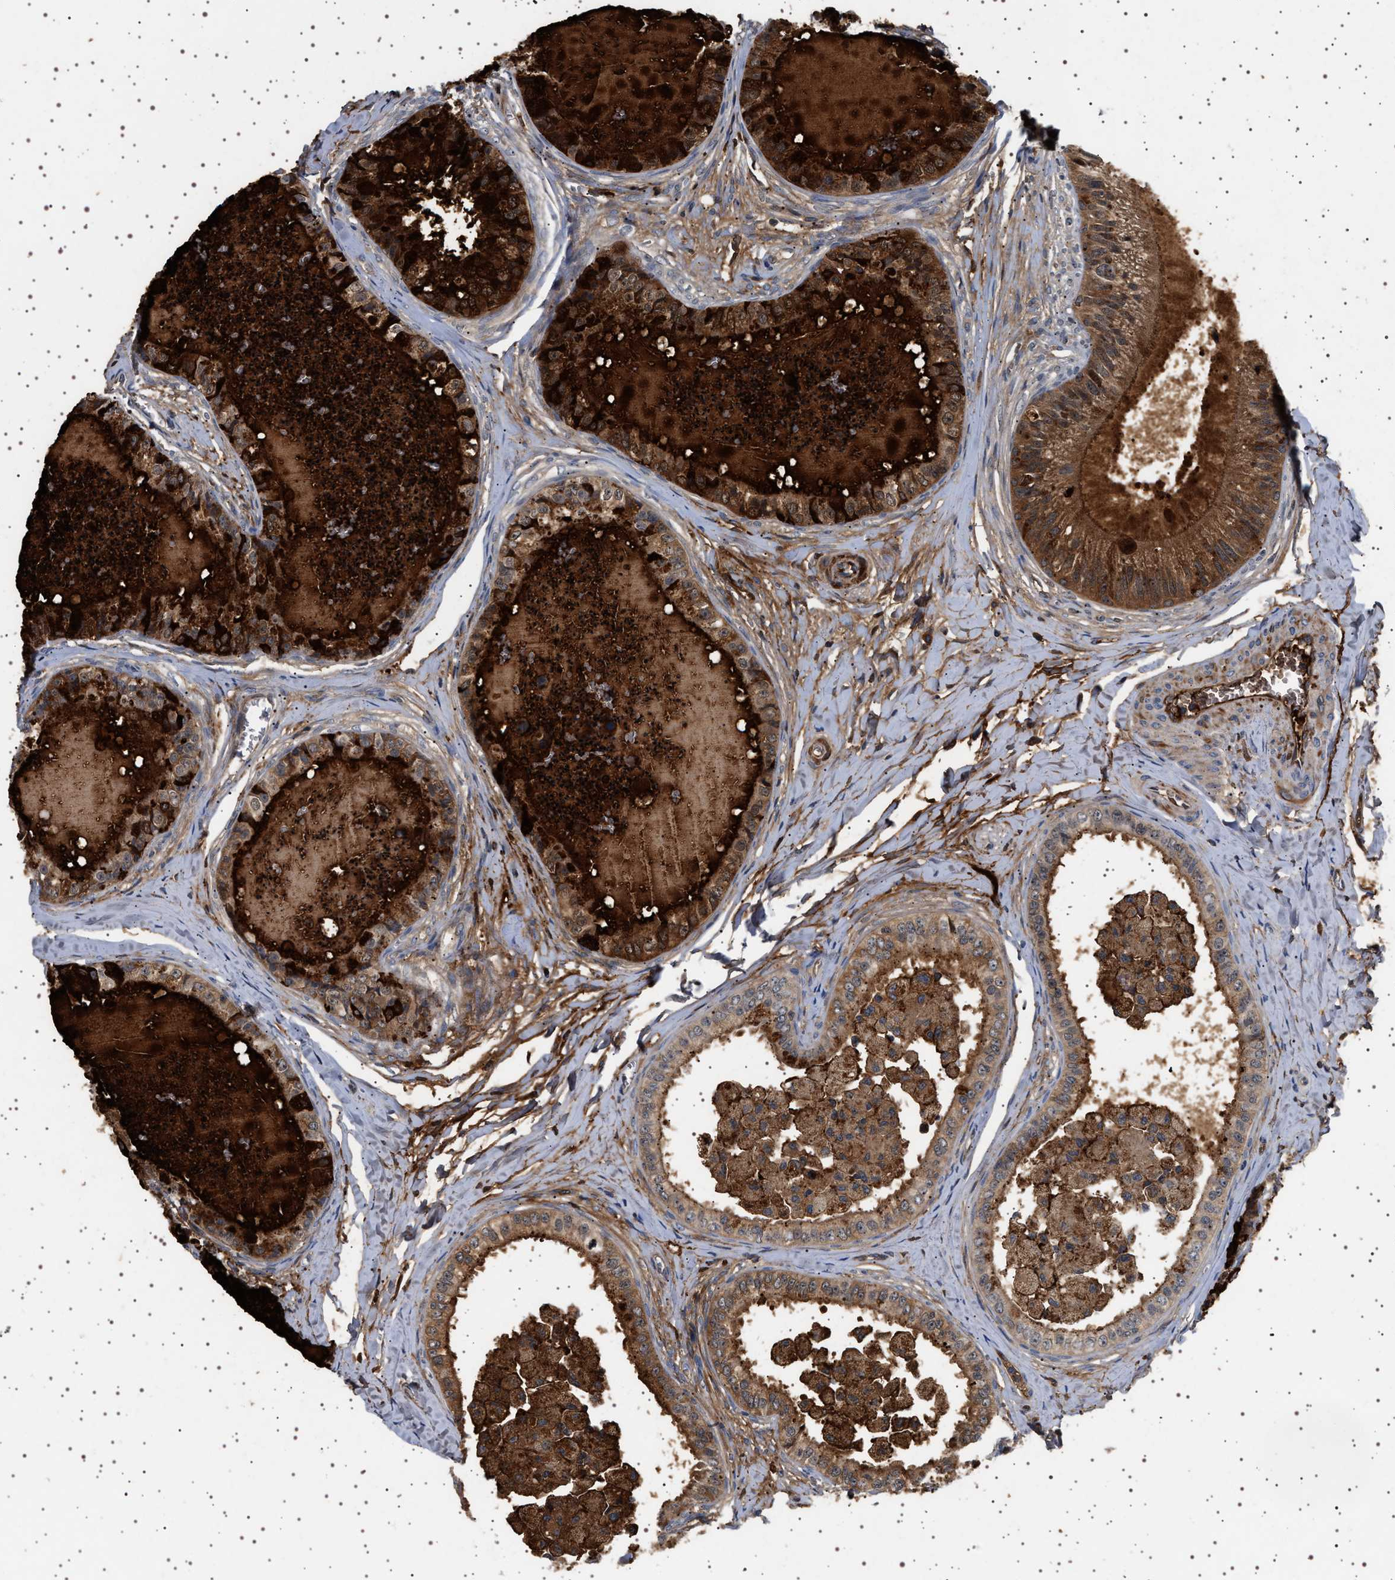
{"staining": {"intensity": "moderate", "quantity": ">75%", "location": "cytoplasmic/membranous"}, "tissue": "epididymis", "cell_type": "Glandular cells", "image_type": "normal", "snomed": [{"axis": "morphology", "description": "Normal tissue, NOS"}, {"axis": "topography", "description": "Epididymis"}], "caption": "High-magnification brightfield microscopy of unremarkable epididymis stained with DAB (brown) and counterstained with hematoxylin (blue). glandular cells exhibit moderate cytoplasmic/membranous staining is appreciated in about>75% of cells.", "gene": "FICD", "patient": {"sex": "male", "age": 31}}